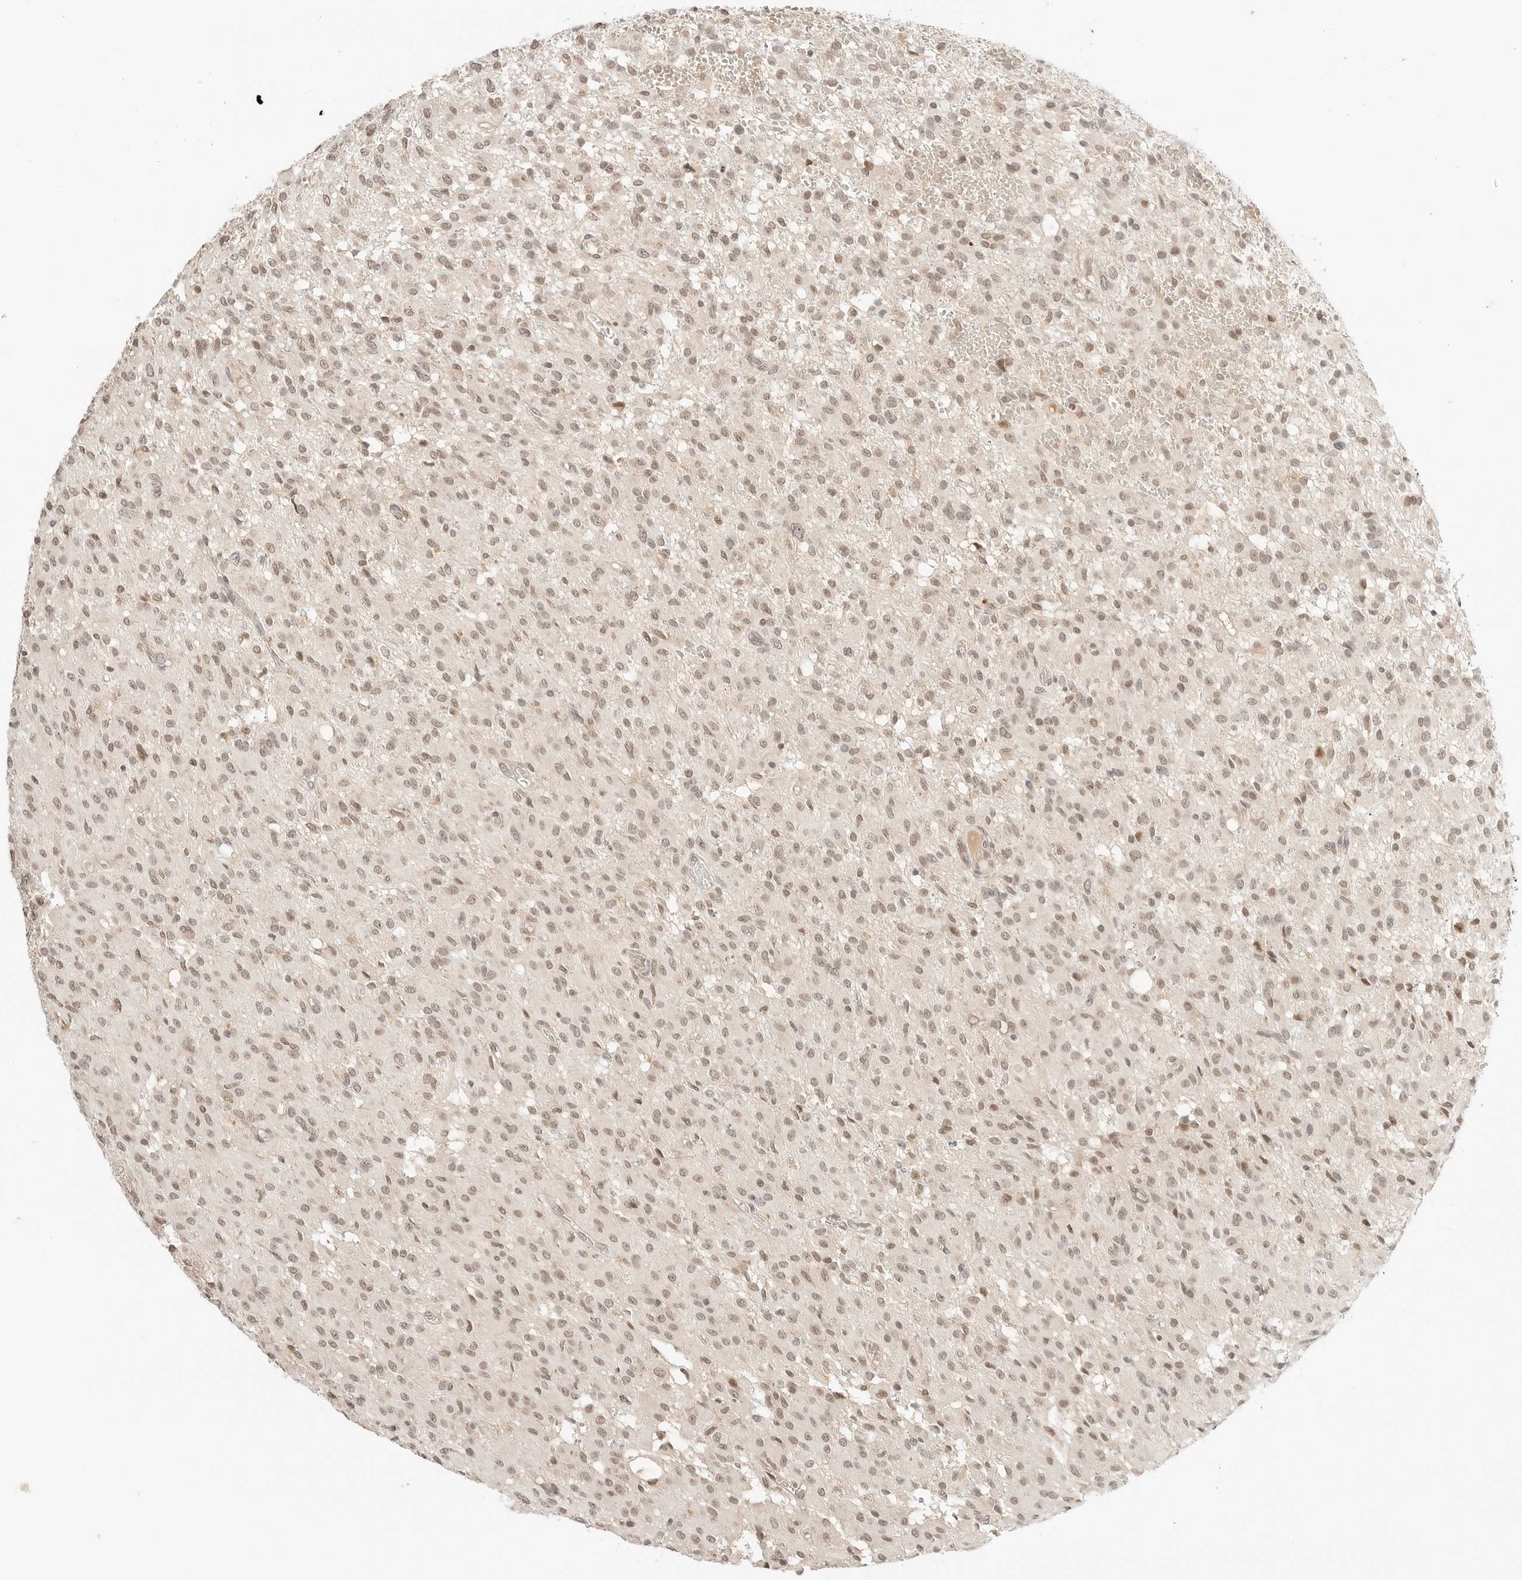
{"staining": {"intensity": "moderate", "quantity": "25%-75%", "location": "nuclear"}, "tissue": "glioma", "cell_type": "Tumor cells", "image_type": "cancer", "snomed": [{"axis": "morphology", "description": "Glioma, malignant, High grade"}, {"axis": "topography", "description": "Brain"}], "caption": "Protein expression analysis of glioma demonstrates moderate nuclear positivity in about 25%-75% of tumor cells. (Brightfield microscopy of DAB IHC at high magnification).", "gene": "RPS6KL1", "patient": {"sex": "female", "age": 59}}